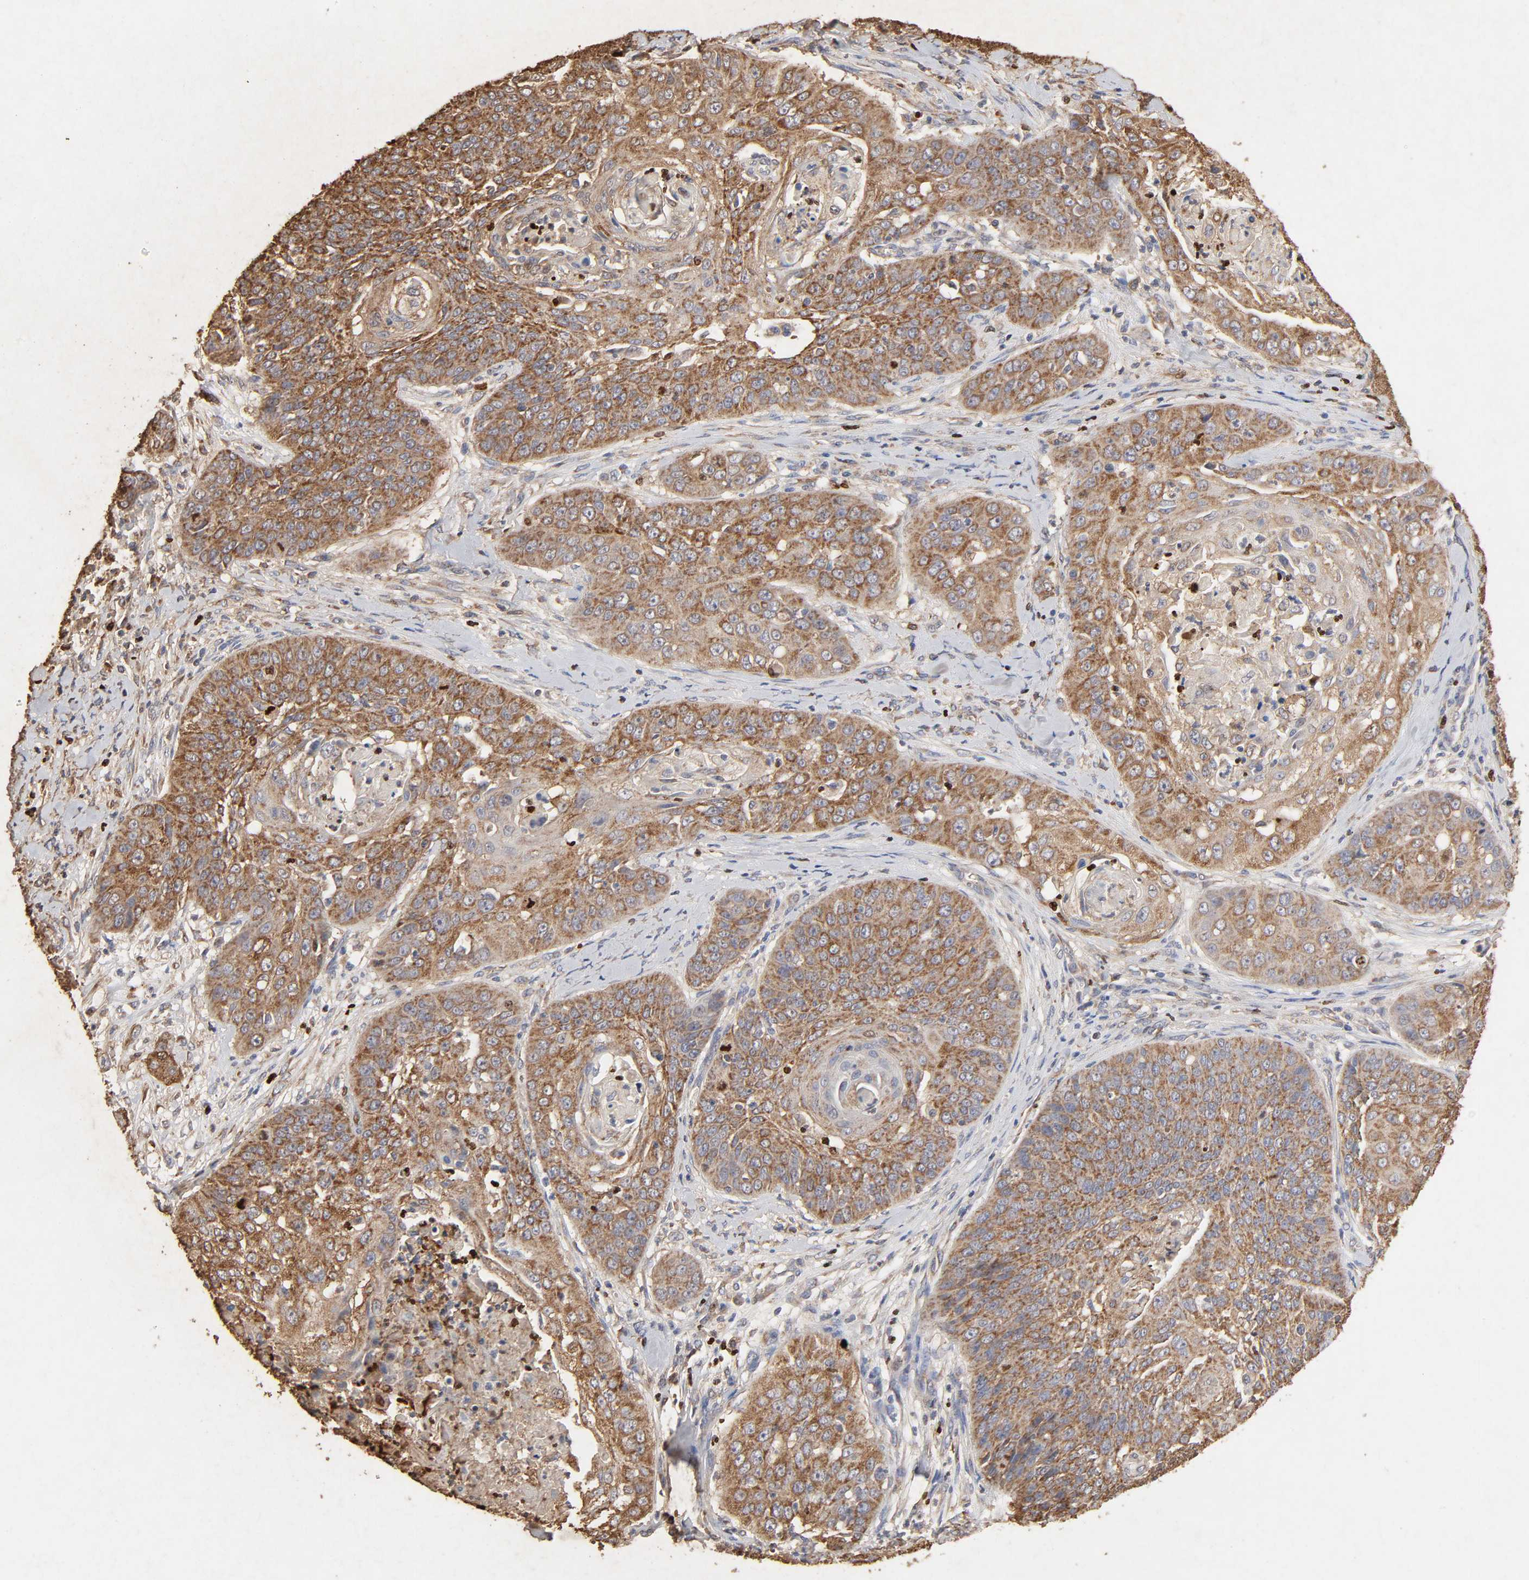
{"staining": {"intensity": "strong", "quantity": ">75%", "location": "cytoplasmic/membranous"}, "tissue": "cervical cancer", "cell_type": "Tumor cells", "image_type": "cancer", "snomed": [{"axis": "morphology", "description": "Squamous cell carcinoma, NOS"}, {"axis": "topography", "description": "Cervix"}], "caption": "A brown stain highlights strong cytoplasmic/membranous staining of a protein in cervical cancer (squamous cell carcinoma) tumor cells.", "gene": "CYCS", "patient": {"sex": "female", "age": 64}}